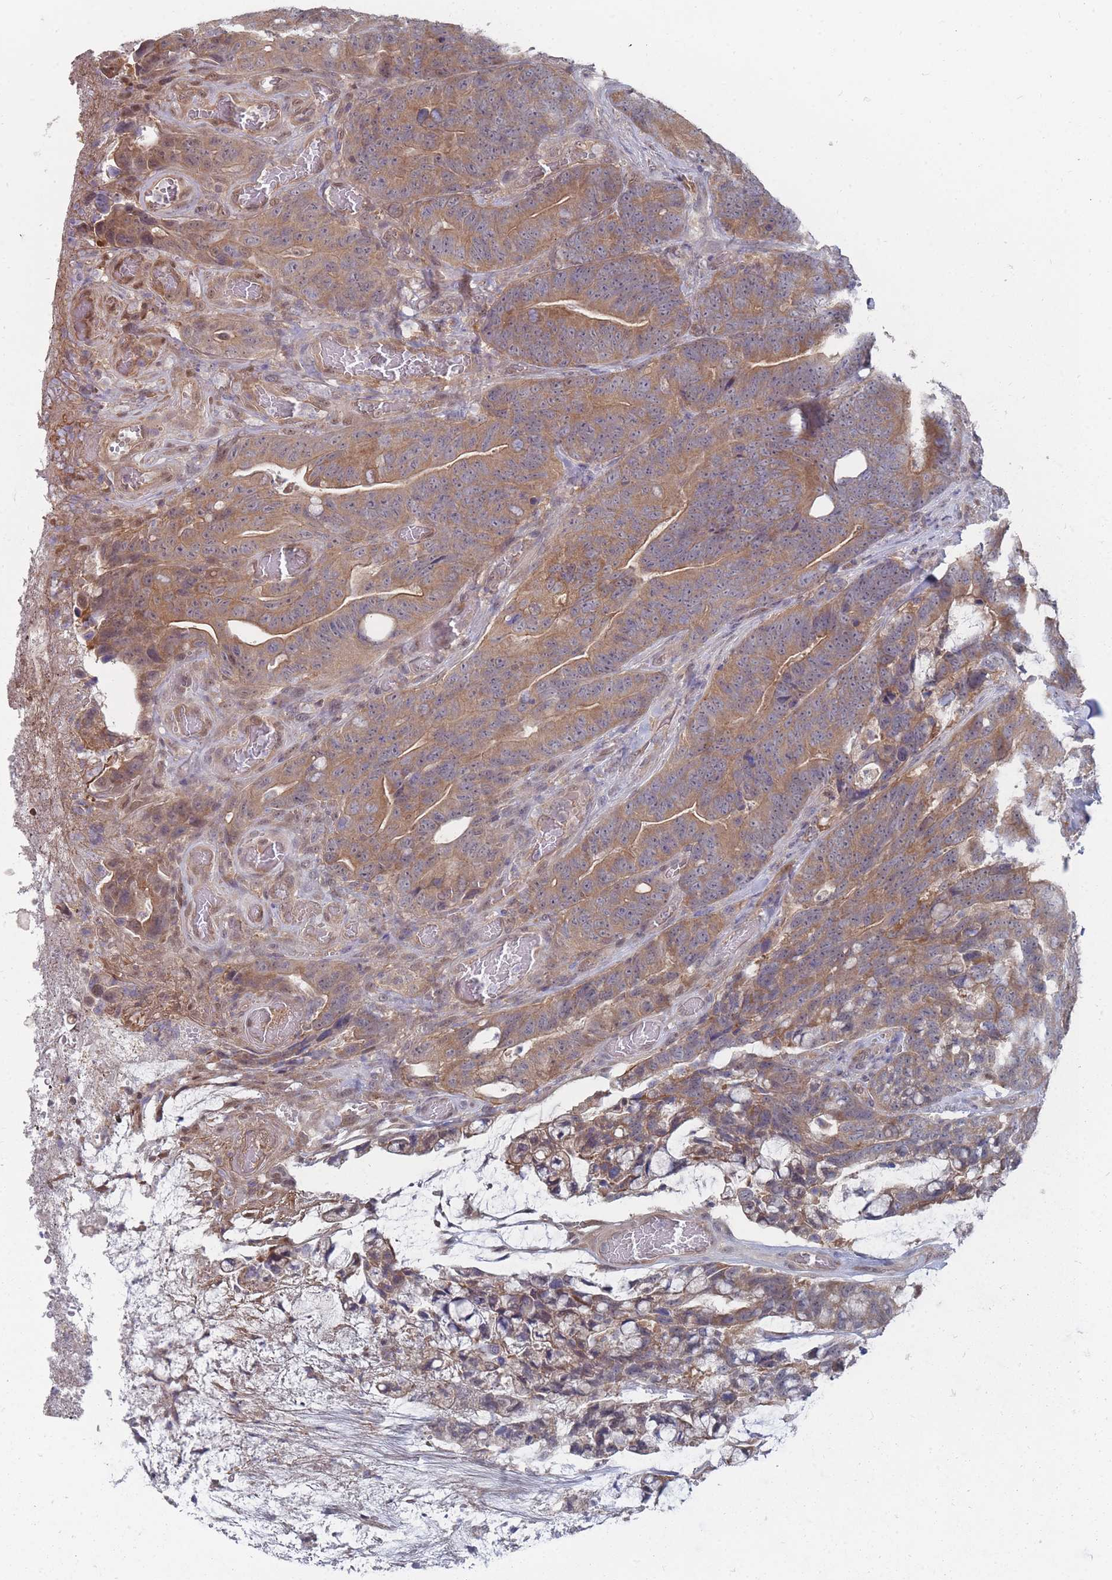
{"staining": {"intensity": "moderate", "quantity": ">75%", "location": "cytoplasmic/membranous"}, "tissue": "colorectal cancer", "cell_type": "Tumor cells", "image_type": "cancer", "snomed": [{"axis": "morphology", "description": "Adenocarcinoma, NOS"}, {"axis": "topography", "description": "Colon"}], "caption": "DAB (3,3'-diaminobenzidine) immunohistochemical staining of colorectal cancer (adenocarcinoma) demonstrates moderate cytoplasmic/membranous protein expression in about >75% of tumor cells. The protein of interest is stained brown, and the nuclei are stained in blue (DAB IHC with brightfield microscopy, high magnification).", "gene": "NKD1", "patient": {"sex": "female", "age": 82}}